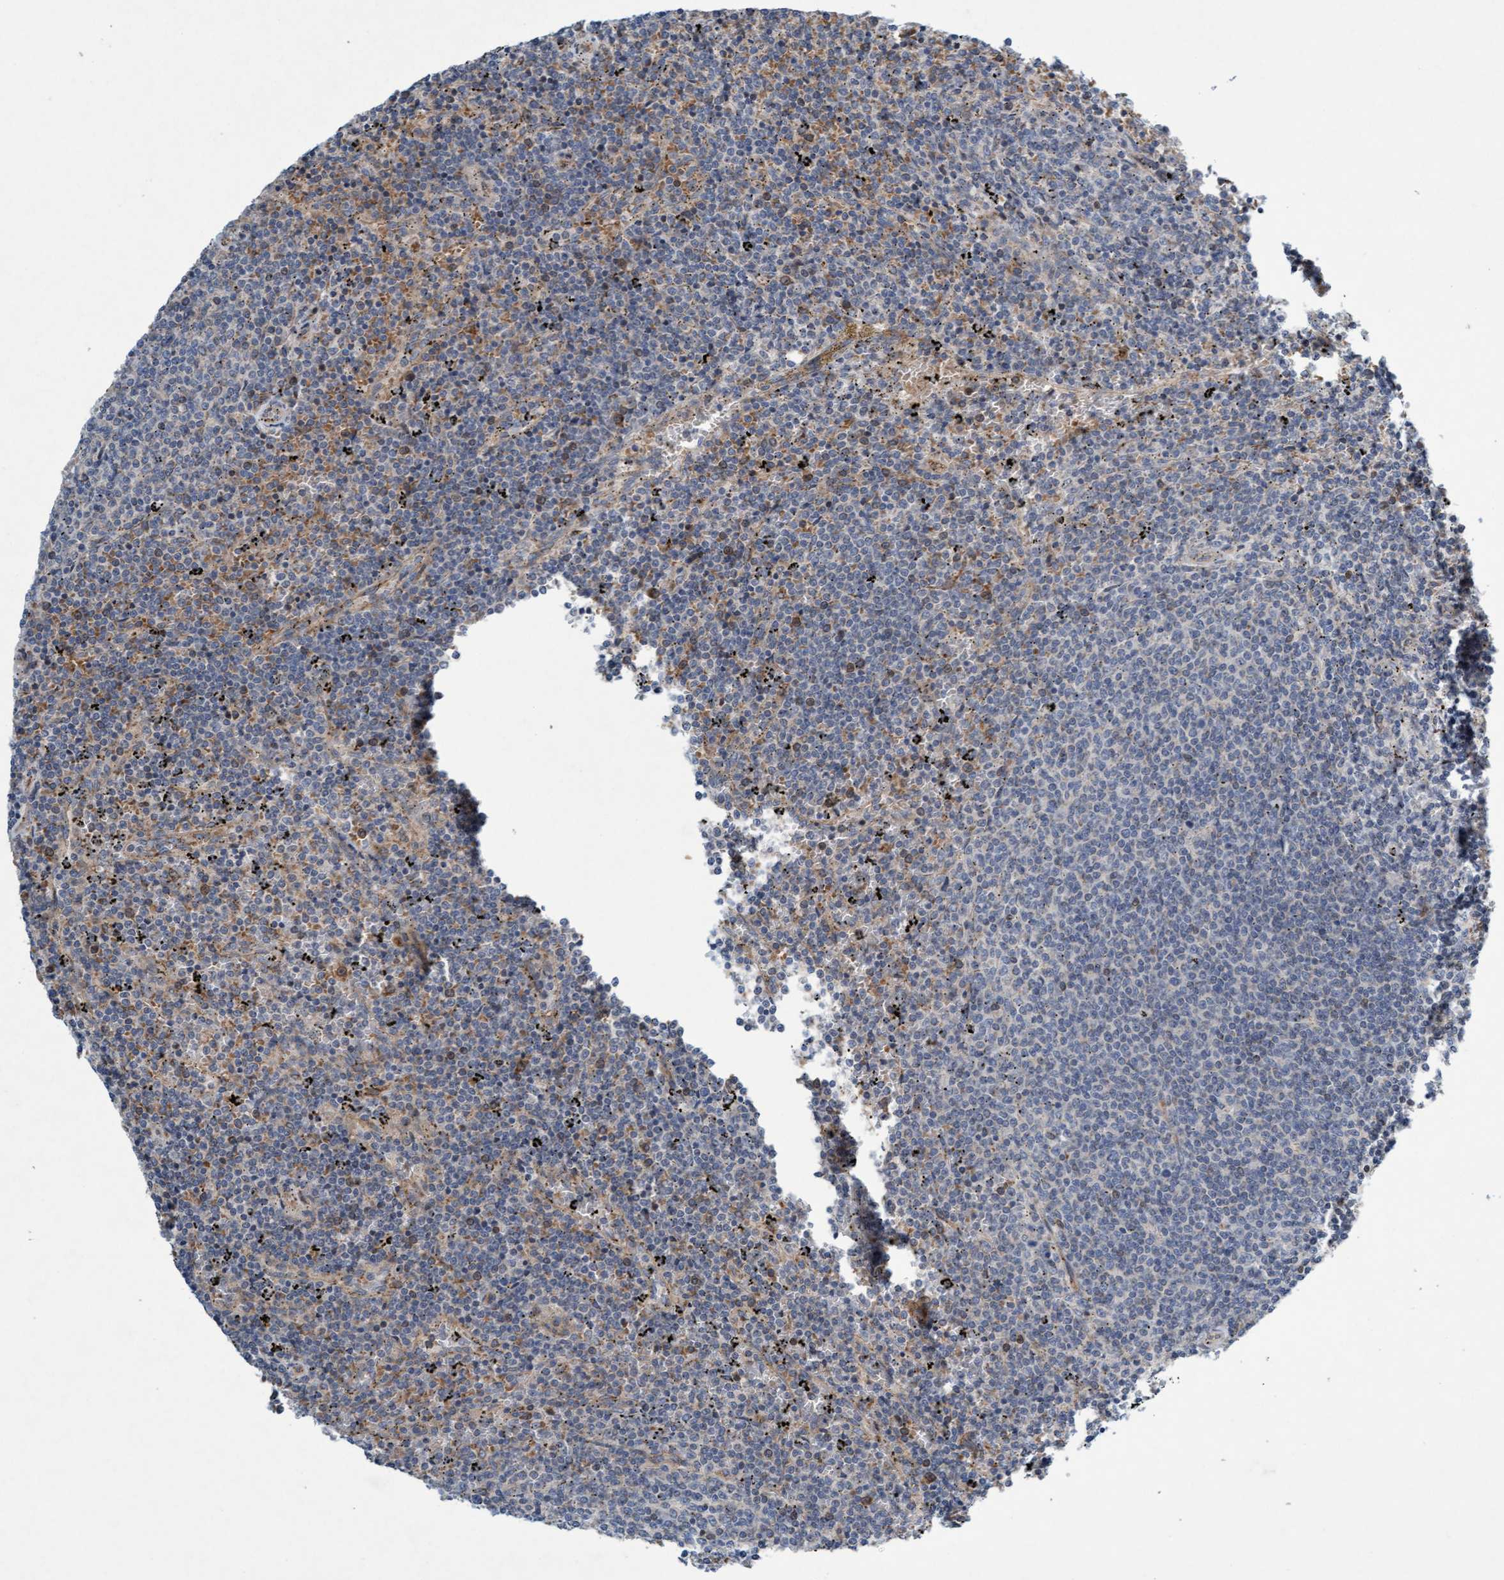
{"staining": {"intensity": "weak", "quantity": "<25%", "location": "cytoplasmic/membranous"}, "tissue": "lymphoma", "cell_type": "Tumor cells", "image_type": "cancer", "snomed": [{"axis": "morphology", "description": "Malignant lymphoma, non-Hodgkin's type, Low grade"}, {"axis": "topography", "description": "Spleen"}], "caption": "This is an immunohistochemistry photomicrograph of human lymphoma. There is no positivity in tumor cells.", "gene": "DDHD2", "patient": {"sex": "female", "age": 50}}